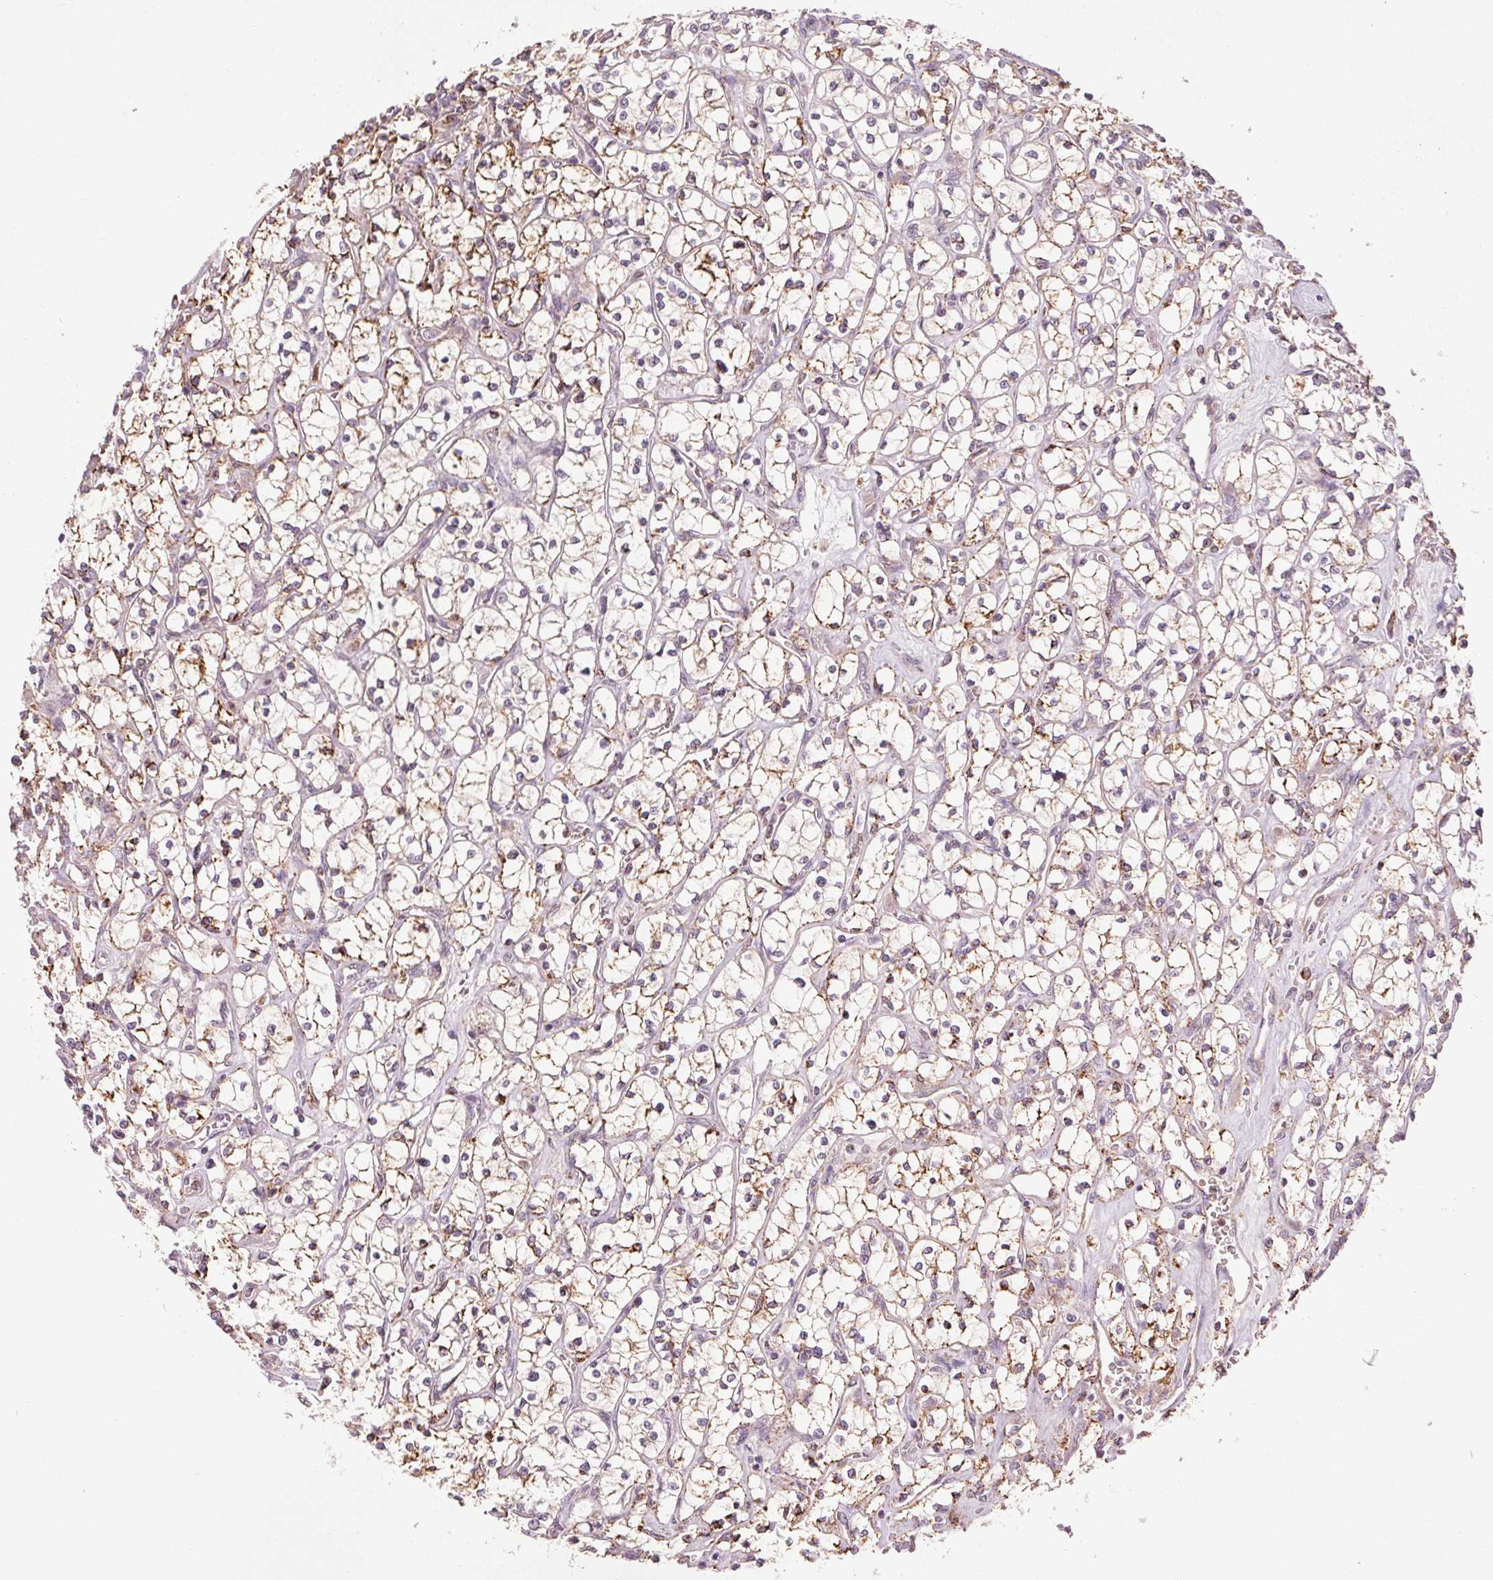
{"staining": {"intensity": "moderate", "quantity": "25%-75%", "location": "cytoplasmic/membranous"}, "tissue": "renal cancer", "cell_type": "Tumor cells", "image_type": "cancer", "snomed": [{"axis": "morphology", "description": "Adenocarcinoma, NOS"}, {"axis": "topography", "description": "Kidney"}], "caption": "DAB (3,3'-diaminobenzidine) immunohistochemical staining of renal adenocarcinoma displays moderate cytoplasmic/membranous protein positivity in about 25%-75% of tumor cells.", "gene": "REP15", "patient": {"sex": "female", "age": 64}}